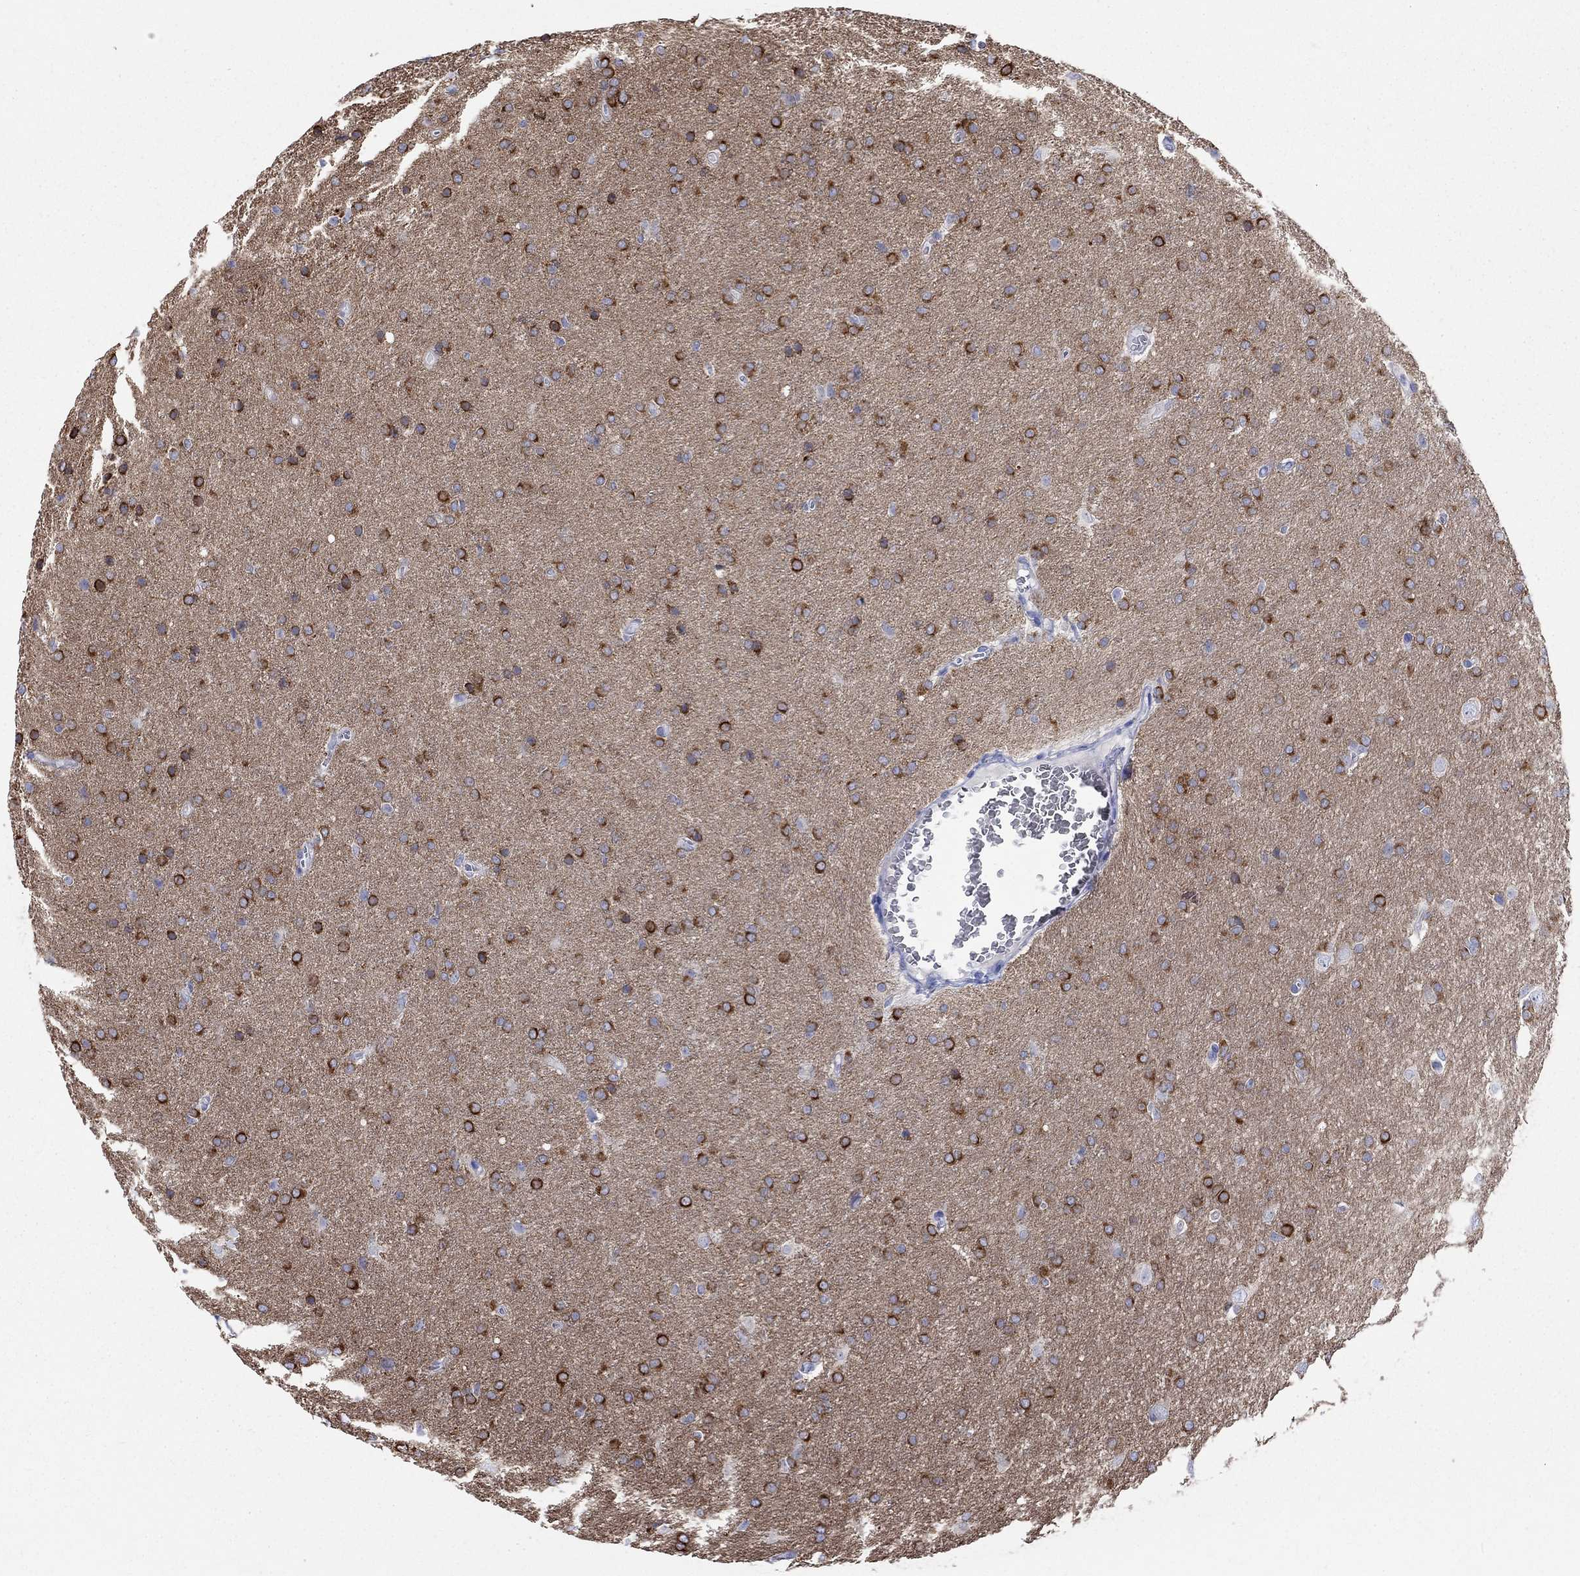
{"staining": {"intensity": "strong", "quantity": "25%-75%", "location": "cytoplasmic/membranous"}, "tissue": "glioma", "cell_type": "Tumor cells", "image_type": "cancer", "snomed": [{"axis": "morphology", "description": "Glioma, malignant, Low grade"}, {"axis": "topography", "description": "Brain"}], "caption": "The histopathology image exhibits a brown stain indicating the presence of a protein in the cytoplasmic/membranous of tumor cells in glioma.", "gene": "SPATA9", "patient": {"sex": "female", "age": 32}}